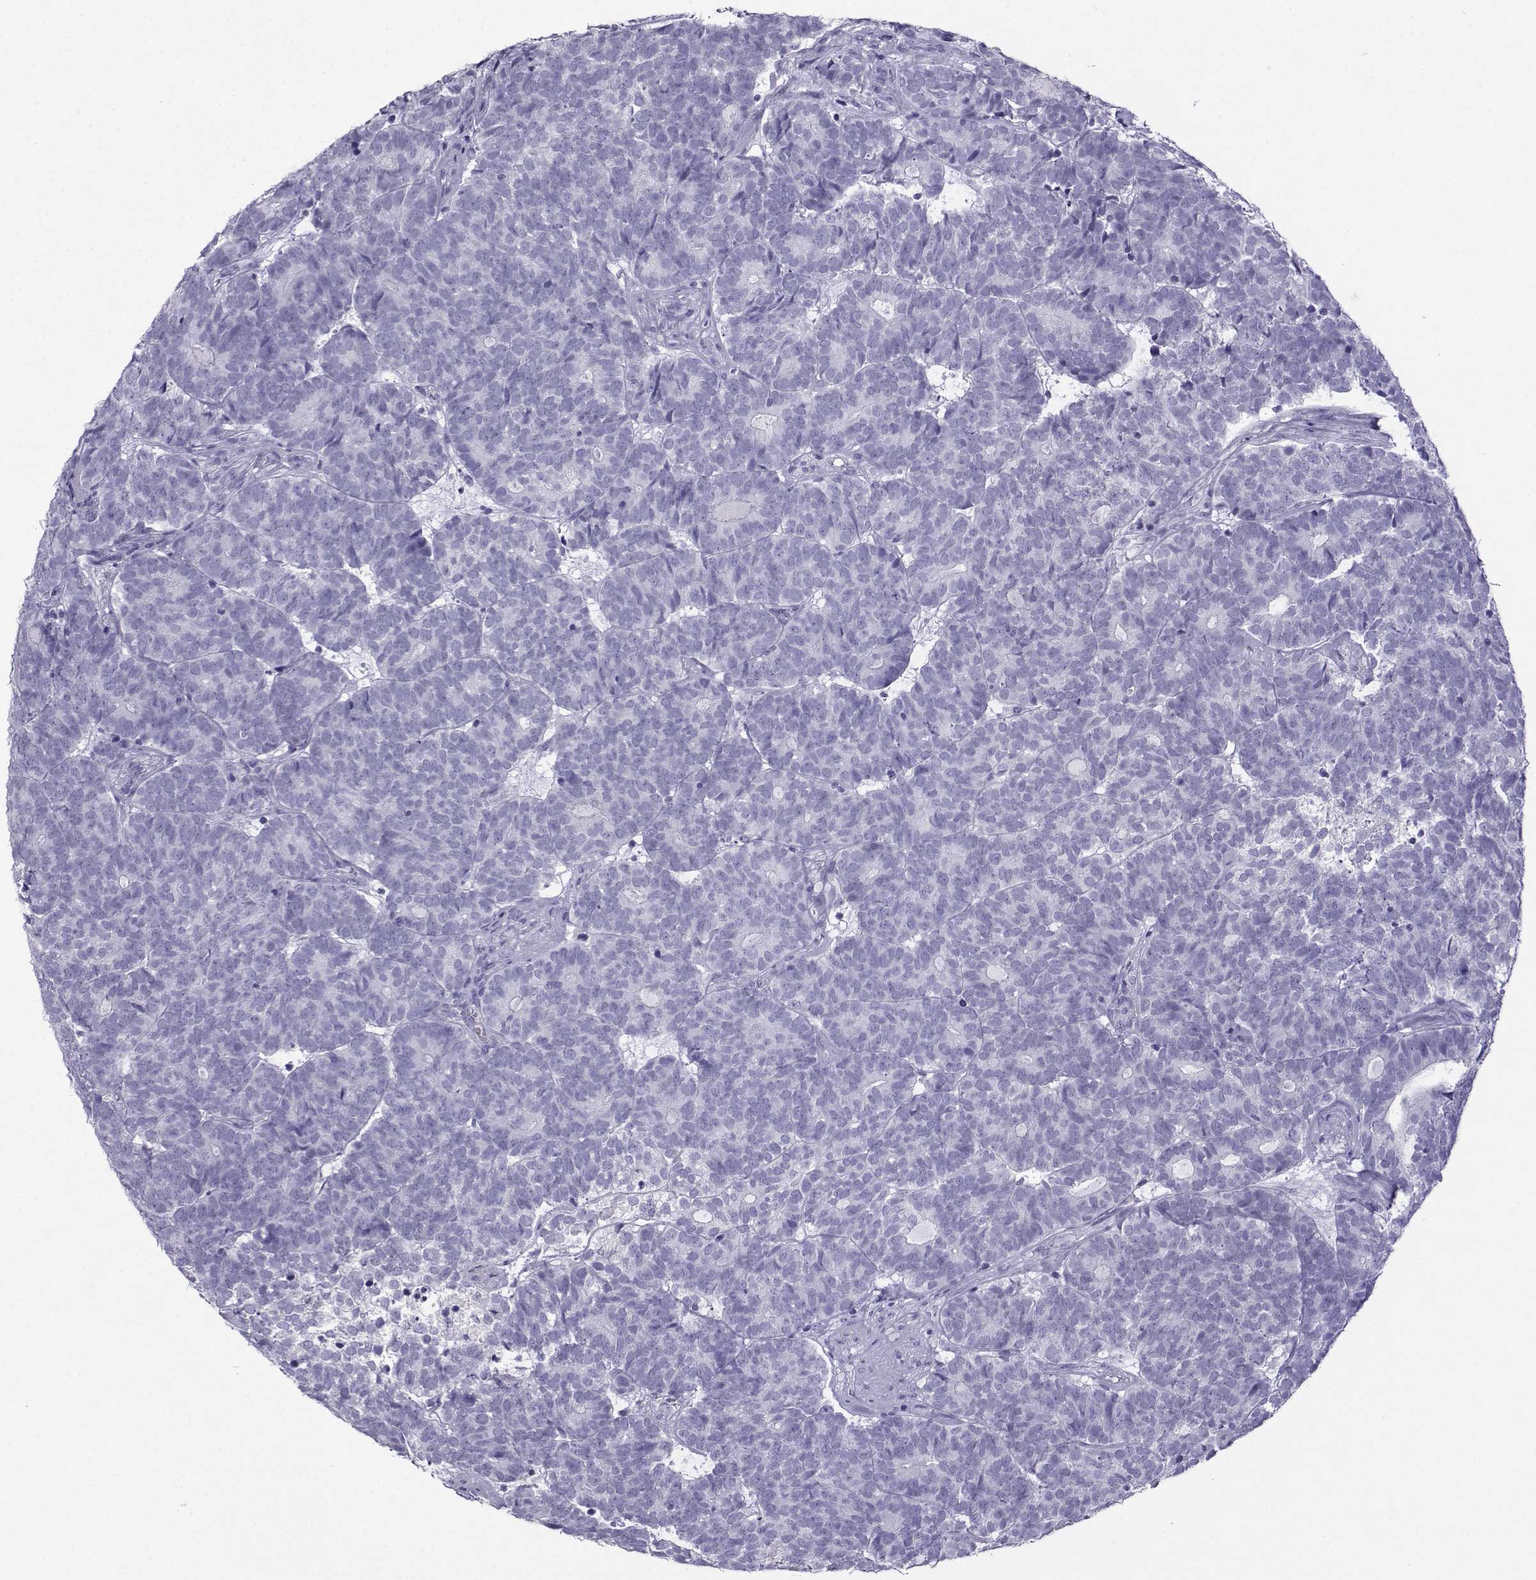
{"staining": {"intensity": "negative", "quantity": "none", "location": "none"}, "tissue": "head and neck cancer", "cell_type": "Tumor cells", "image_type": "cancer", "snomed": [{"axis": "morphology", "description": "Adenocarcinoma, NOS"}, {"axis": "topography", "description": "Head-Neck"}], "caption": "IHC of human head and neck adenocarcinoma reveals no positivity in tumor cells.", "gene": "CRYBB1", "patient": {"sex": "female", "age": 81}}